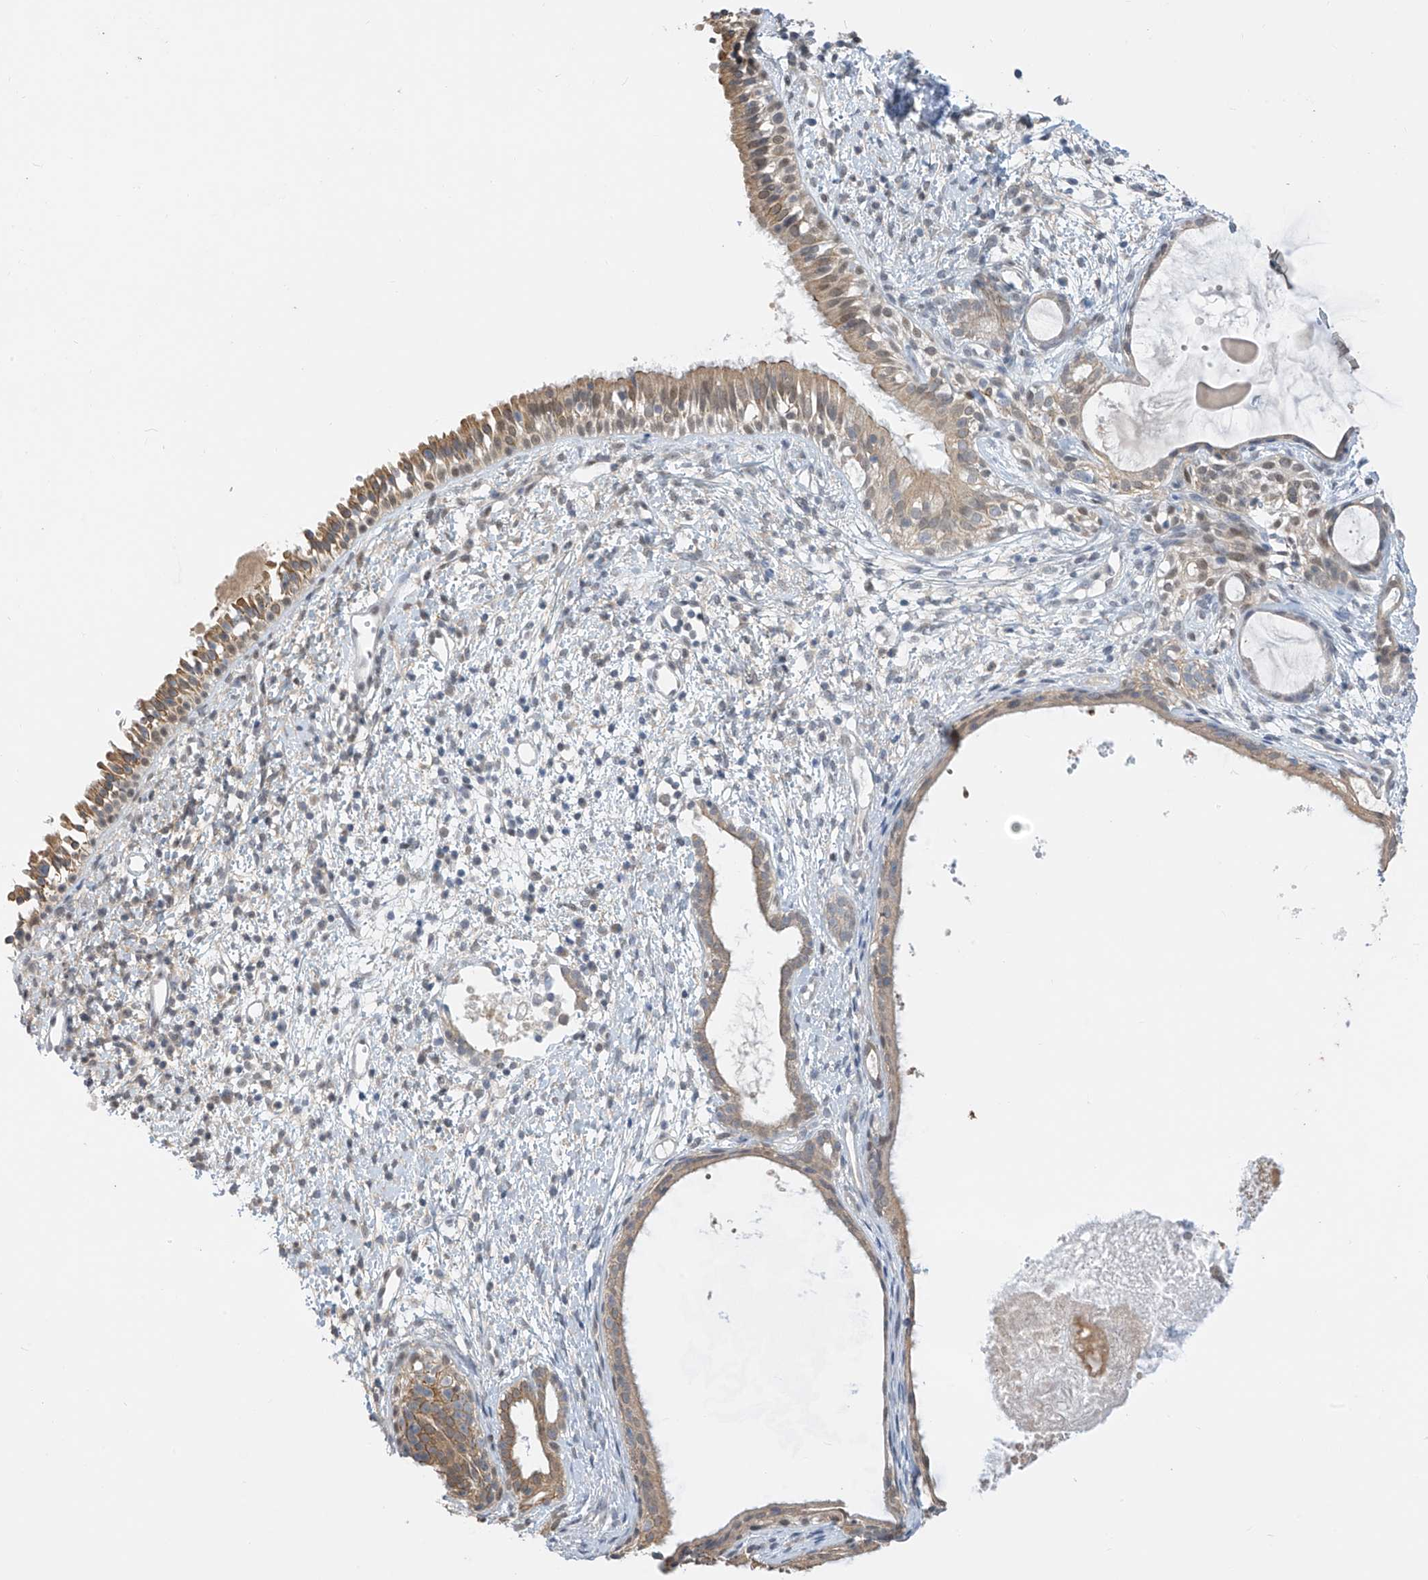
{"staining": {"intensity": "moderate", "quantity": ">75%", "location": "cytoplasmic/membranous"}, "tissue": "nasopharynx", "cell_type": "Respiratory epithelial cells", "image_type": "normal", "snomed": [{"axis": "morphology", "description": "Normal tissue, NOS"}, {"axis": "topography", "description": "Nasopharynx"}], "caption": "High-power microscopy captured an immunohistochemistry histopathology image of benign nasopharynx, revealing moderate cytoplasmic/membranous expression in approximately >75% of respiratory epithelial cells.", "gene": "APLF", "patient": {"sex": "male", "age": 22}}